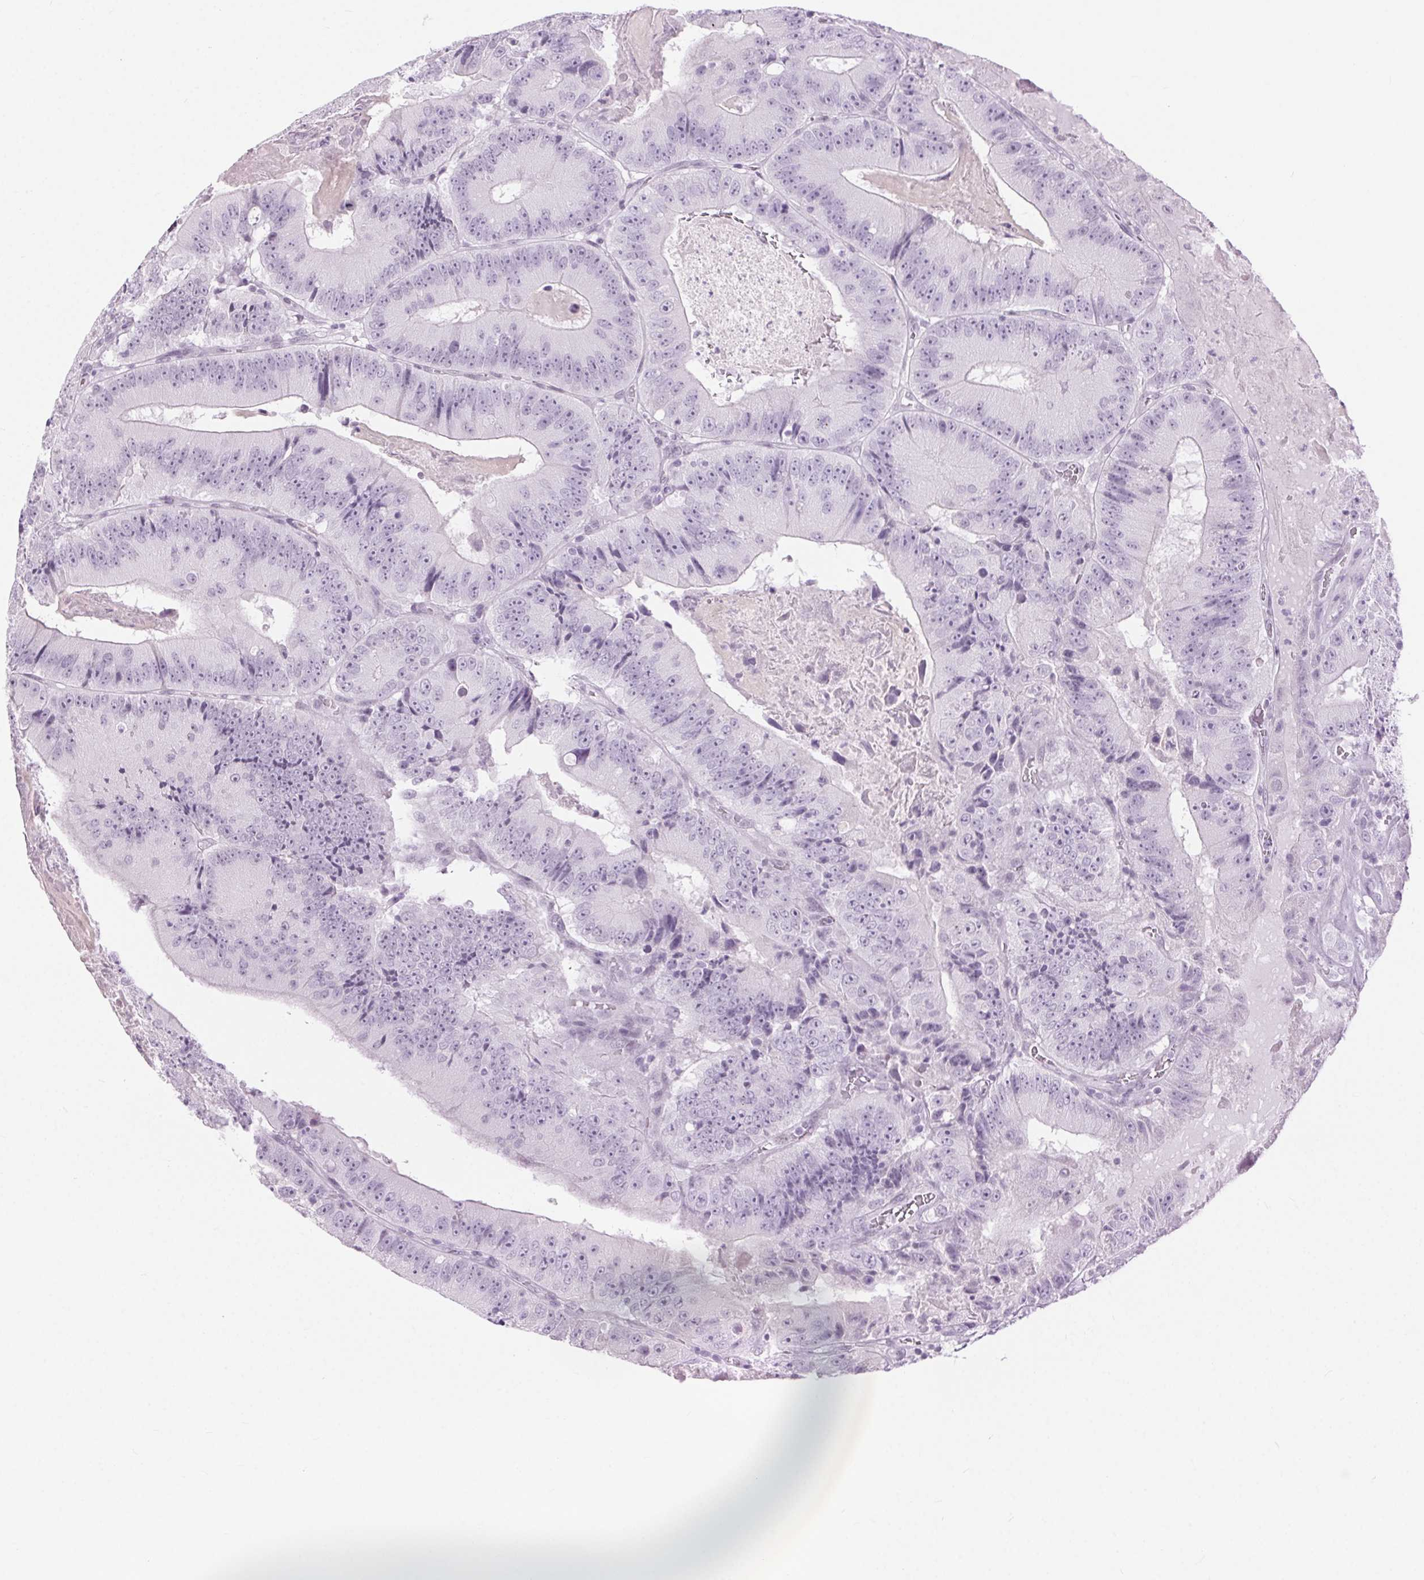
{"staining": {"intensity": "negative", "quantity": "none", "location": "none"}, "tissue": "colorectal cancer", "cell_type": "Tumor cells", "image_type": "cancer", "snomed": [{"axis": "morphology", "description": "Adenocarcinoma, NOS"}, {"axis": "topography", "description": "Colon"}], "caption": "Protein analysis of colorectal cancer shows no significant staining in tumor cells.", "gene": "BEND2", "patient": {"sex": "female", "age": 86}}